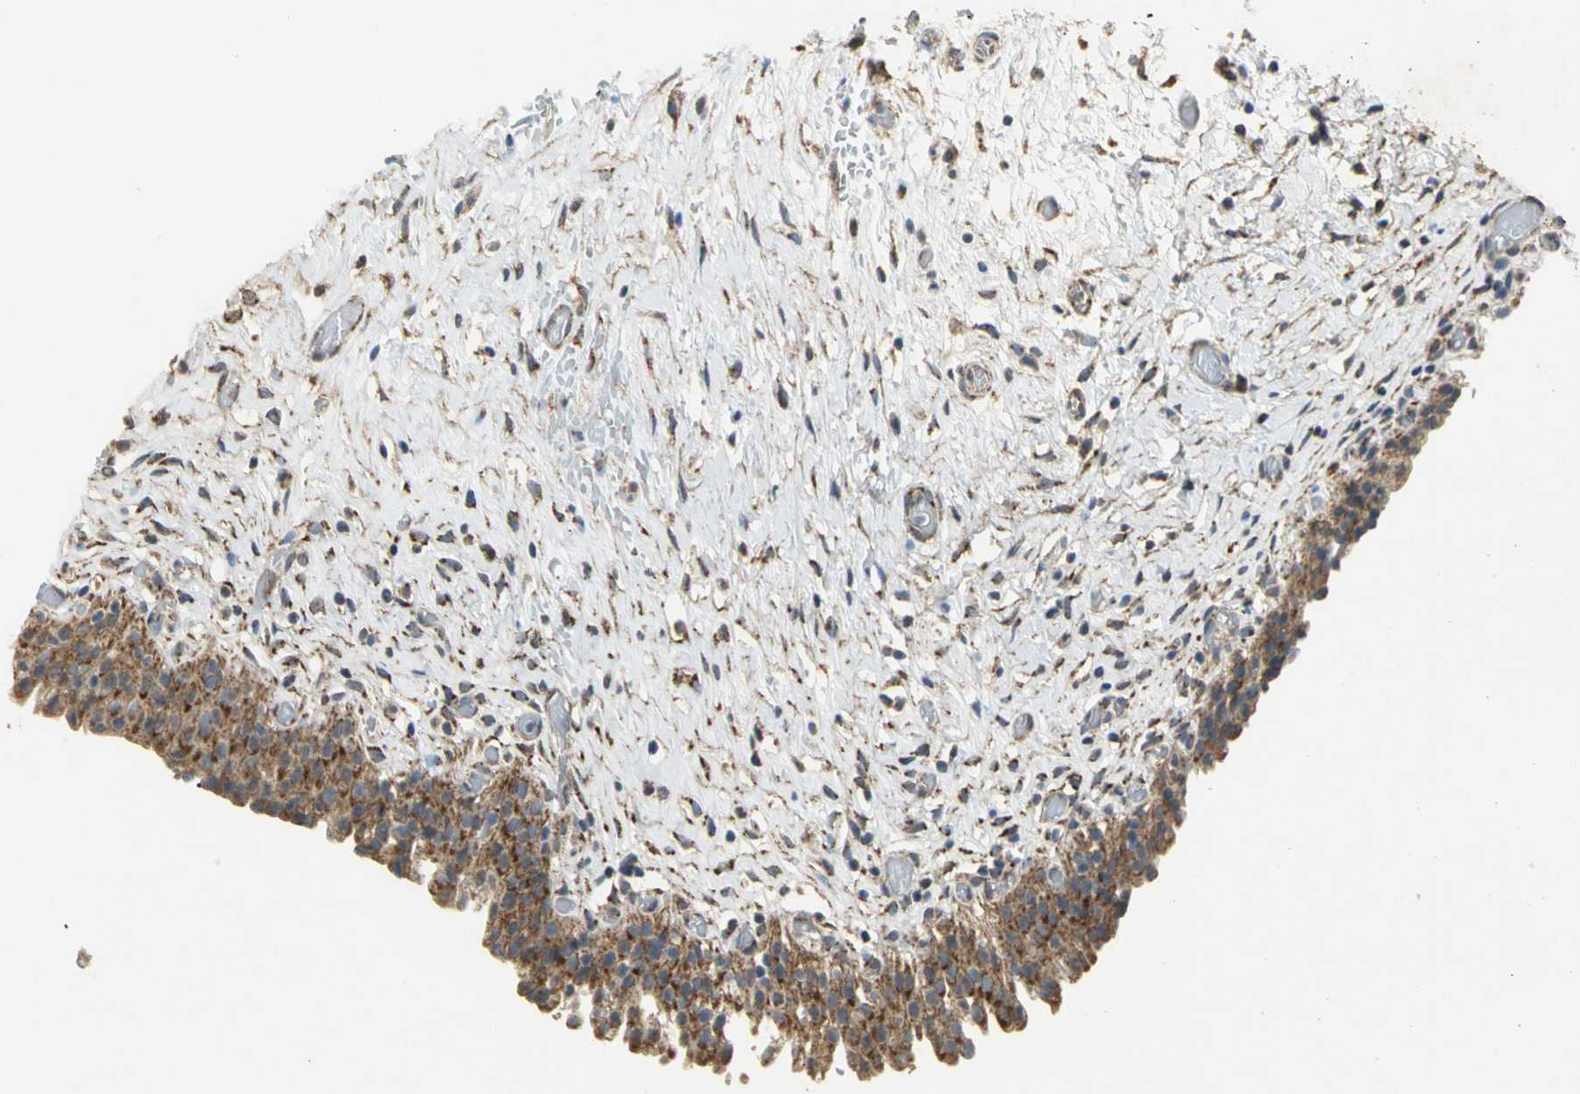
{"staining": {"intensity": "strong", "quantity": ">75%", "location": "cytoplasmic/membranous"}, "tissue": "urinary bladder", "cell_type": "Urothelial cells", "image_type": "normal", "snomed": [{"axis": "morphology", "description": "Normal tissue, NOS"}, {"axis": "topography", "description": "Urinary bladder"}], "caption": "Urinary bladder stained with DAB (3,3'-diaminobenzidine) immunohistochemistry exhibits high levels of strong cytoplasmic/membranous staining in approximately >75% of urothelial cells.", "gene": "NDUFB5", "patient": {"sex": "male", "age": 51}}